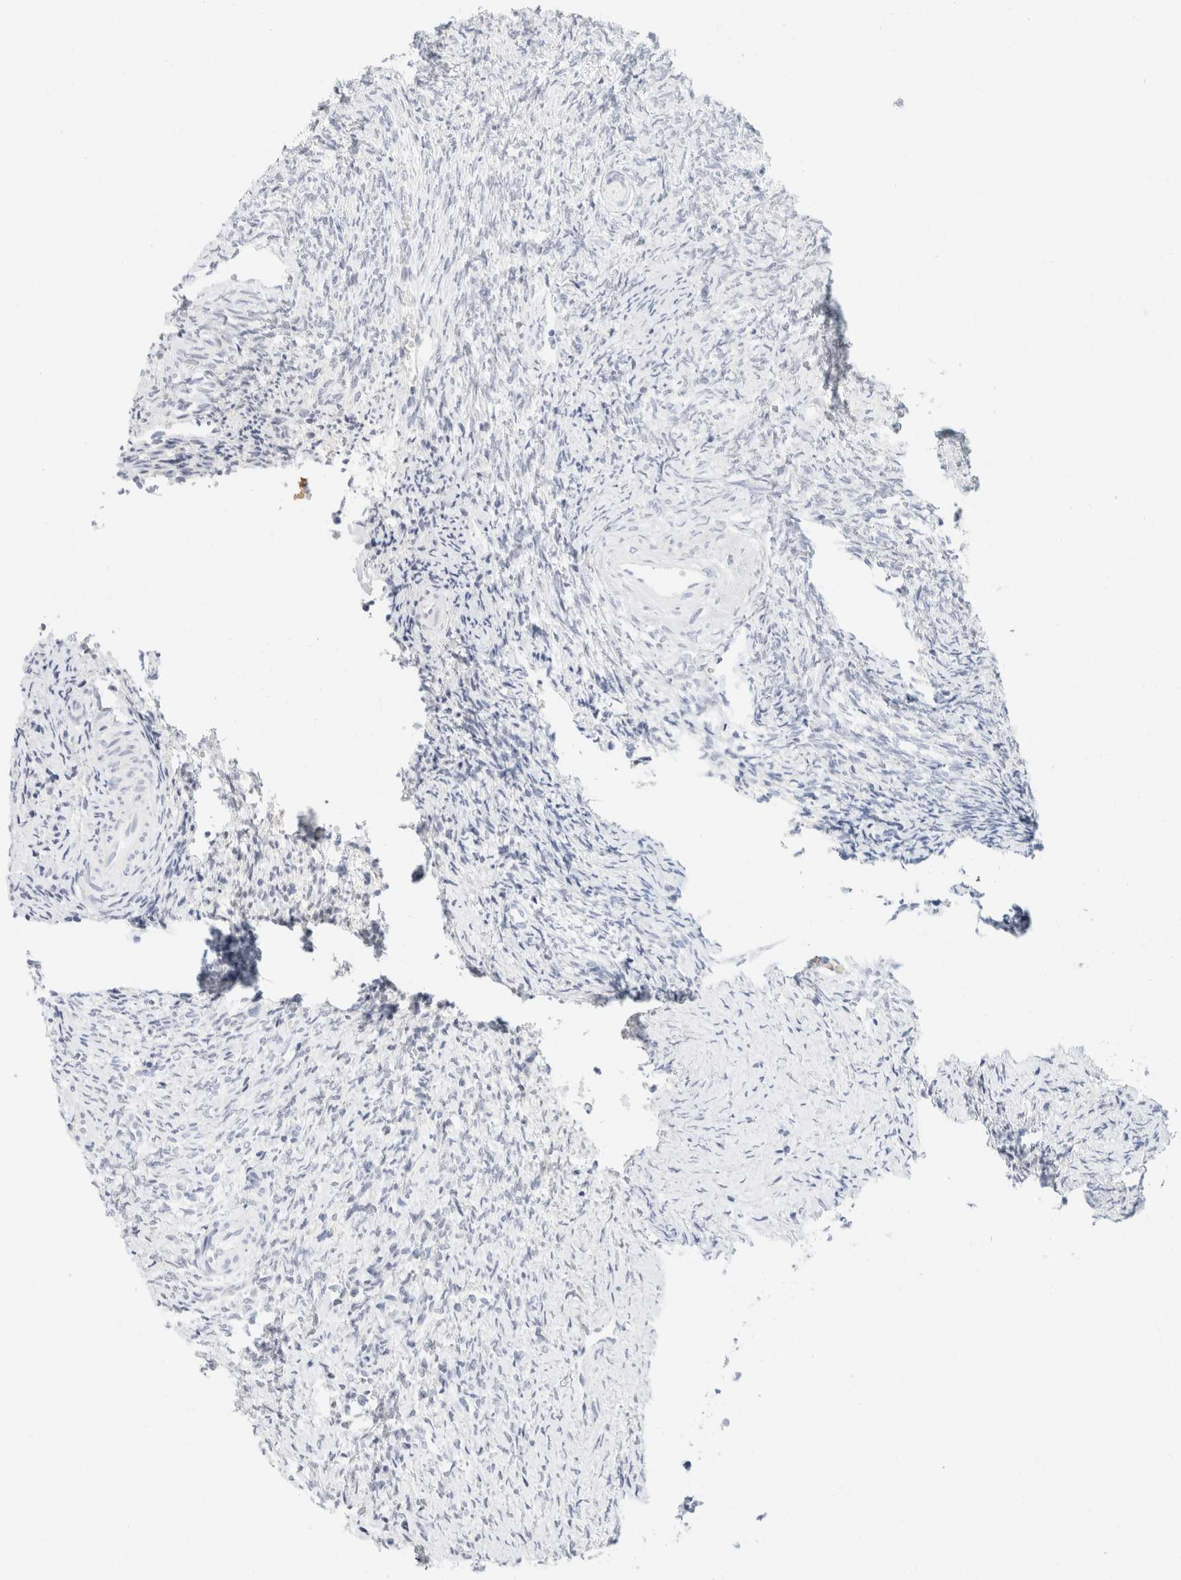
{"staining": {"intensity": "negative", "quantity": "none", "location": "none"}, "tissue": "ovary", "cell_type": "Ovarian stroma cells", "image_type": "normal", "snomed": [{"axis": "morphology", "description": "Normal tissue, NOS"}, {"axis": "topography", "description": "Ovary"}], "caption": "This photomicrograph is of unremarkable ovary stained with IHC to label a protein in brown with the nuclei are counter-stained blue. There is no expression in ovarian stroma cells.", "gene": "KRT20", "patient": {"sex": "female", "age": 41}}